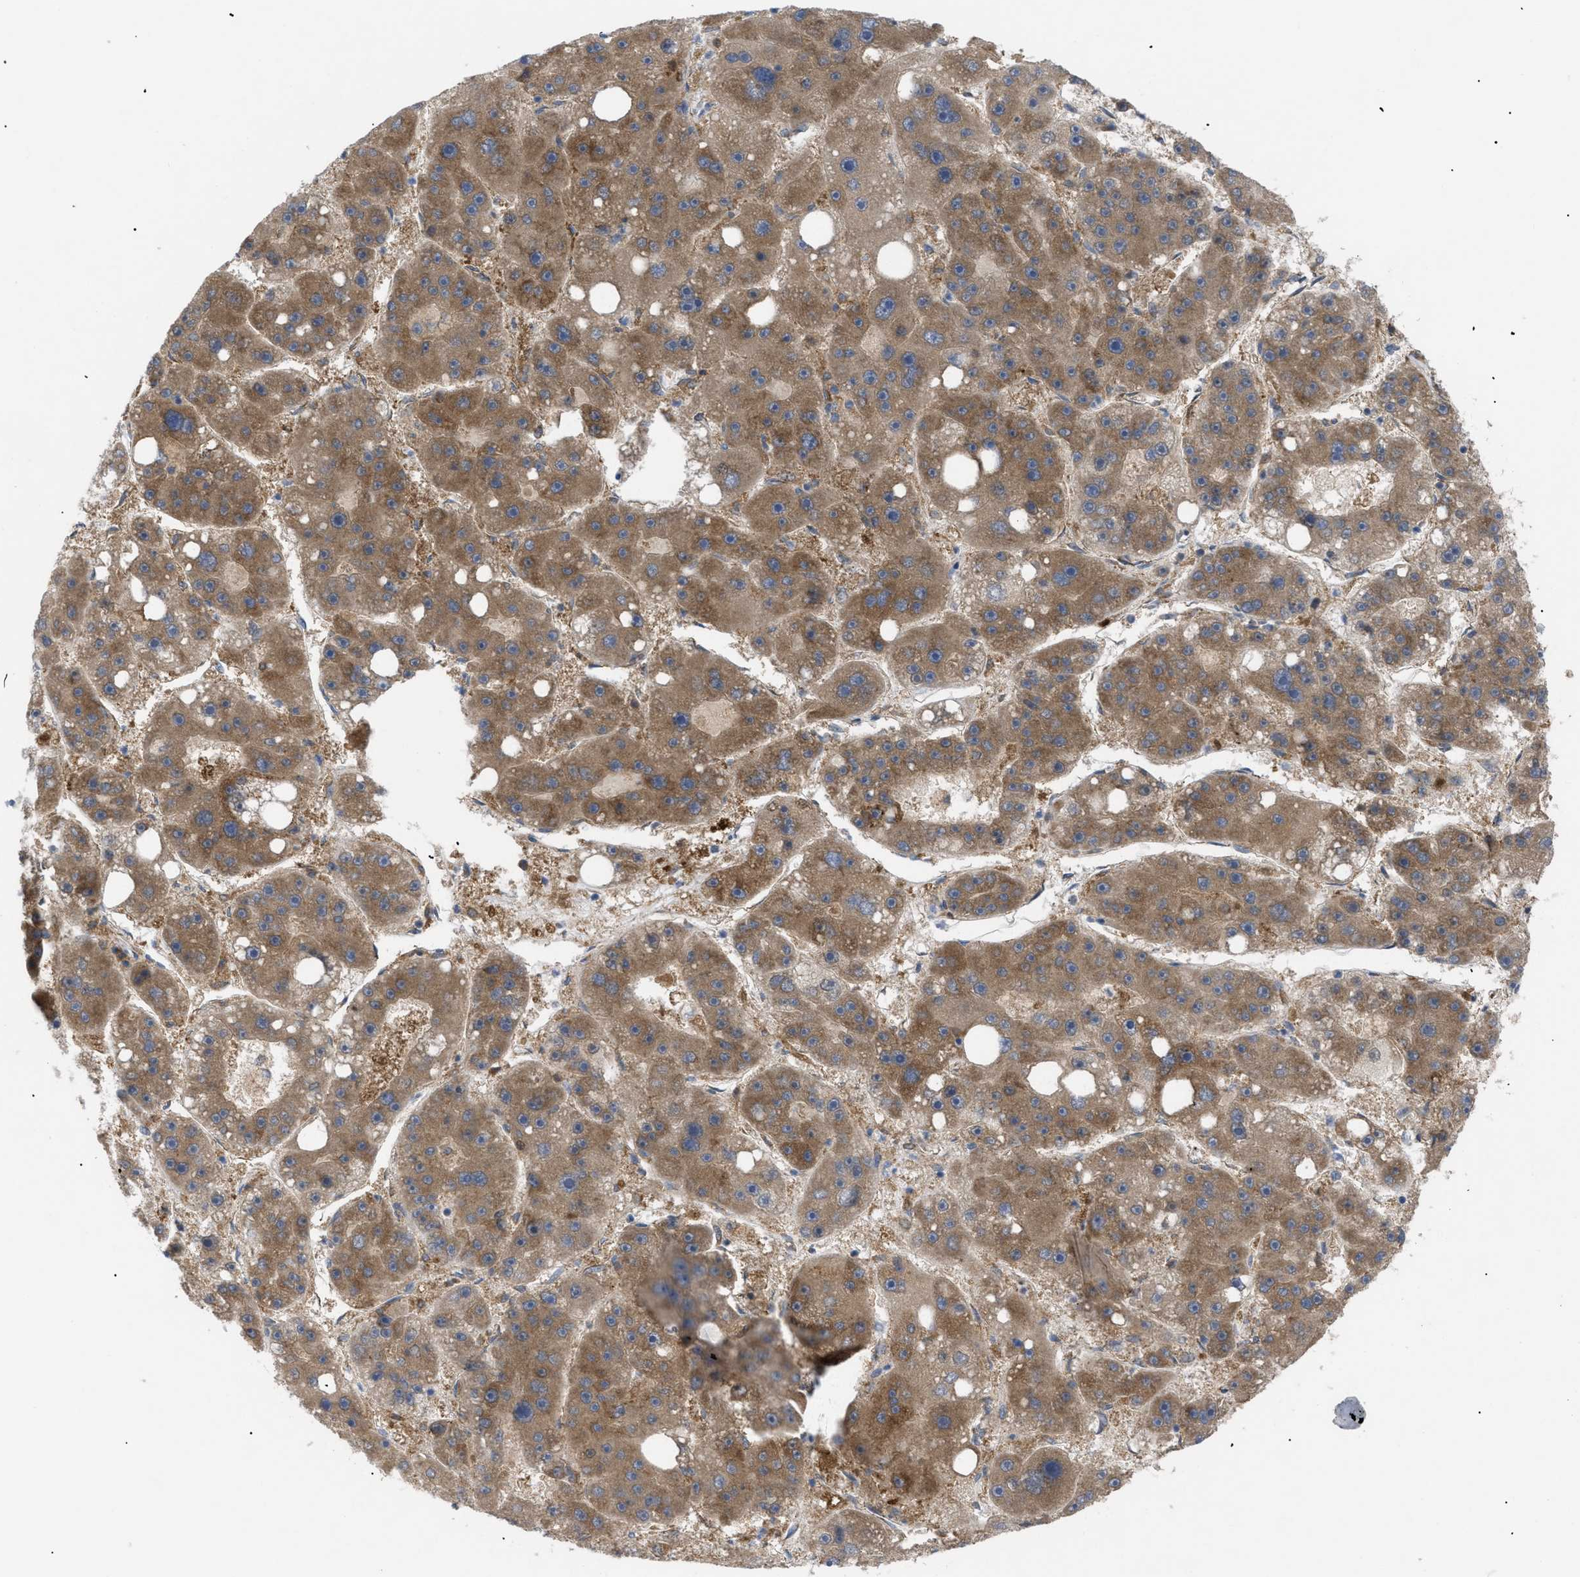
{"staining": {"intensity": "moderate", "quantity": ">75%", "location": "cytoplasmic/membranous"}, "tissue": "liver cancer", "cell_type": "Tumor cells", "image_type": "cancer", "snomed": [{"axis": "morphology", "description": "Carcinoma, Hepatocellular, NOS"}, {"axis": "topography", "description": "Liver"}], "caption": "Immunohistochemical staining of human liver cancer (hepatocellular carcinoma) demonstrates moderate cytoplasmic/membranous protein positivity in about >75% of tumor cells.", "gene": "SLC50A1", "patient": {"sex": "female", "age": 61}}